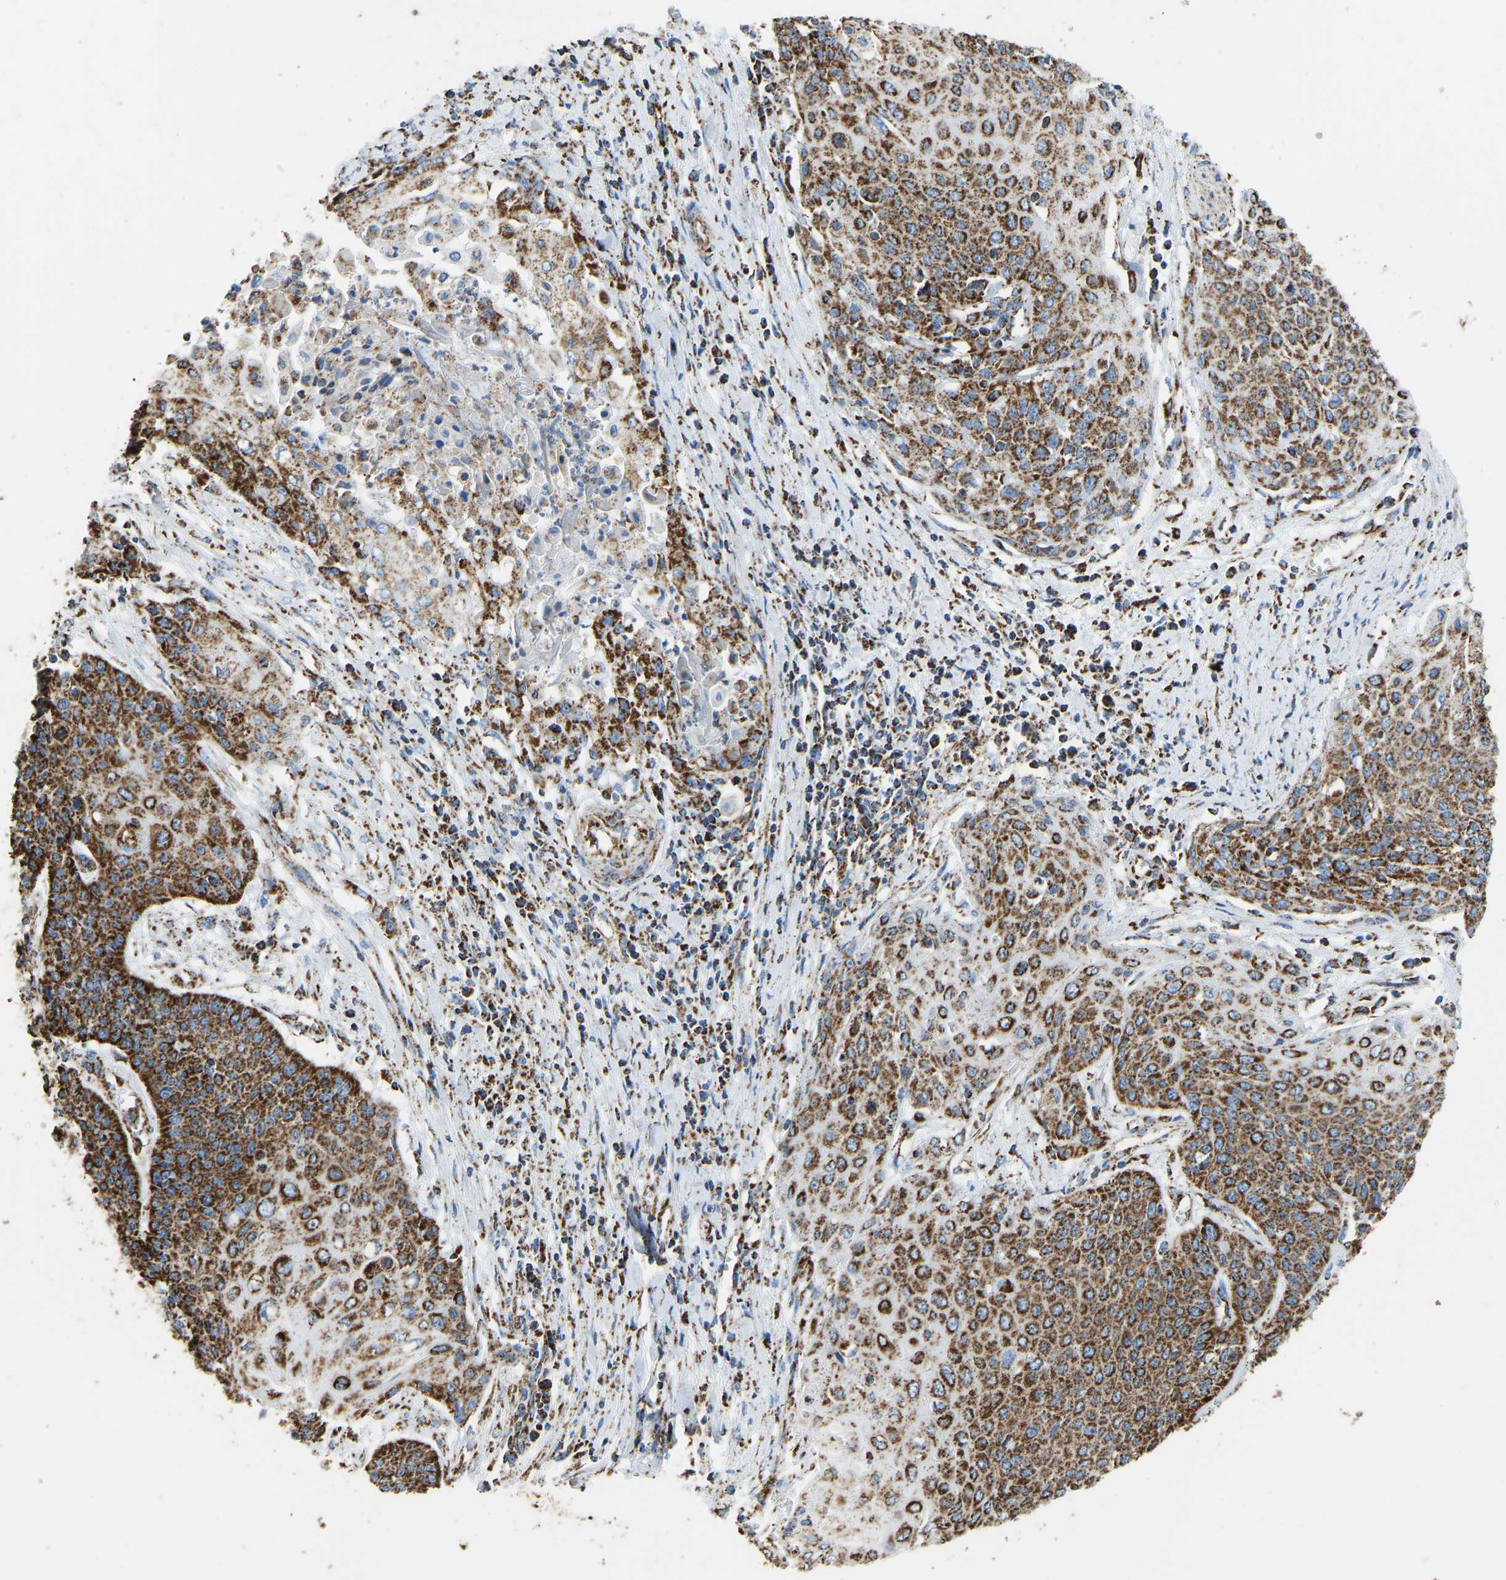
{"staining": {"intensity": "moderate", "quantity": ">75%", "location": "cytoplasmic/membranous"}, "tissue": "cervical cancer", "cell_type": "Tumor cells", "image_type": "cancer", "snomed": [{"axis": "morphology", "description": "Squamous cell carcinoma, NOS"}, {"axis": "topography", "description": "Cervix"}], "caption": "A micrograph of cervical squamous cell carcinoma stained for a protein demonstrates moderate cytoplasmic/membranous brown staining in tumor cells. Nuclei are stained in blue.", "gene": "IRX6", "patient": {"sex": "female", "age": 39}}